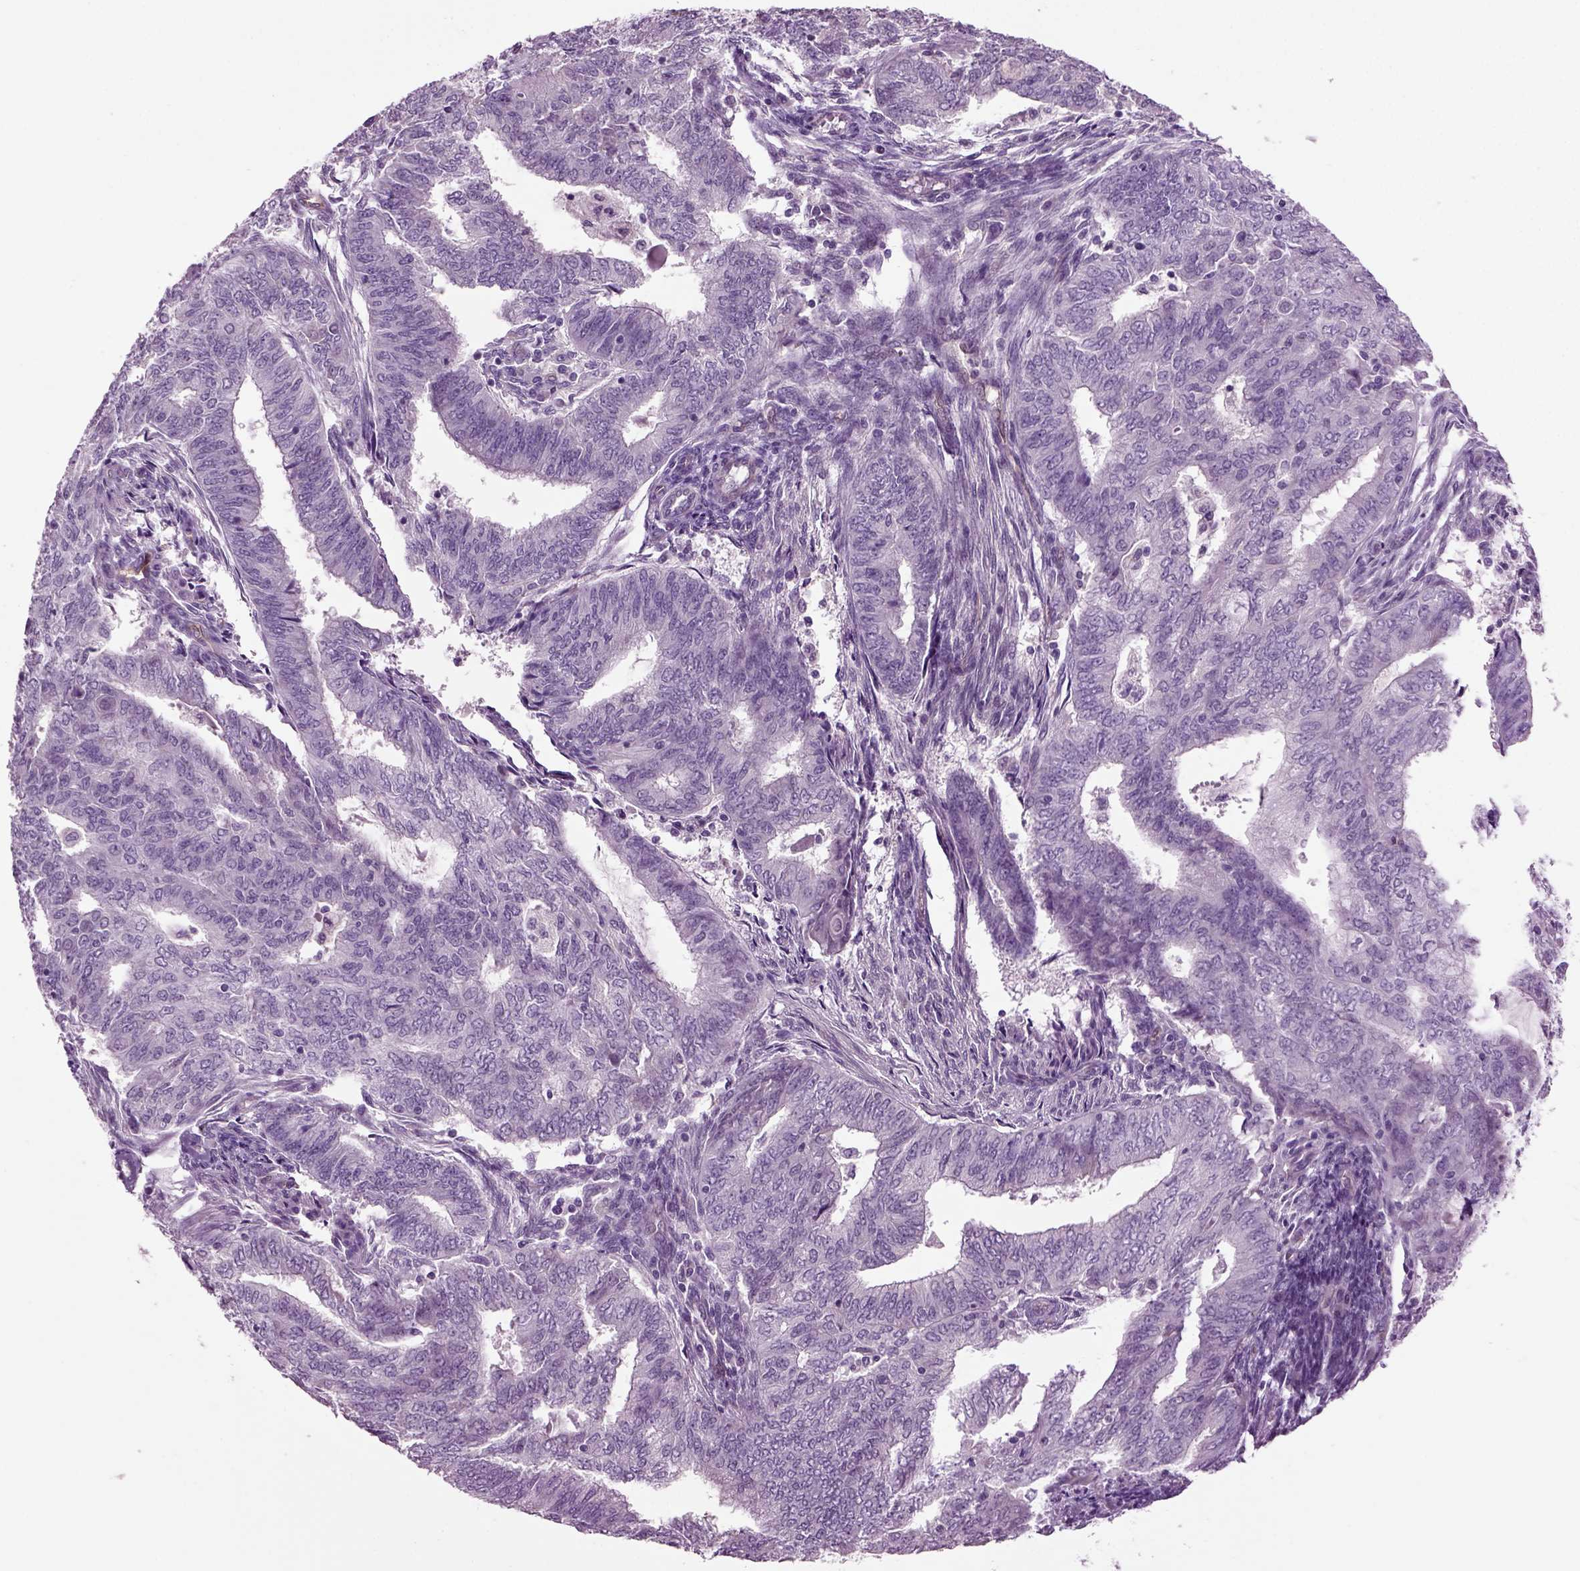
{"staining": {"intensity": "negative", "quantity": "none", "location": "none"}, "tissue": "endometrial cancer", "cell_type": "Tumor cells", "image_type": "cancer", "snomed": [{"axis": "morphology", "description": "Adenocarcinoma, NOS"}, {"axis": "topography", "description": "Endometrium"}], "caption": "Tumor cells are negative for brown protein staining in endometrial cancer (adenocarcinoma).", "gene": "COL9A2", "patient": {"sex": "female", "age": 62}}